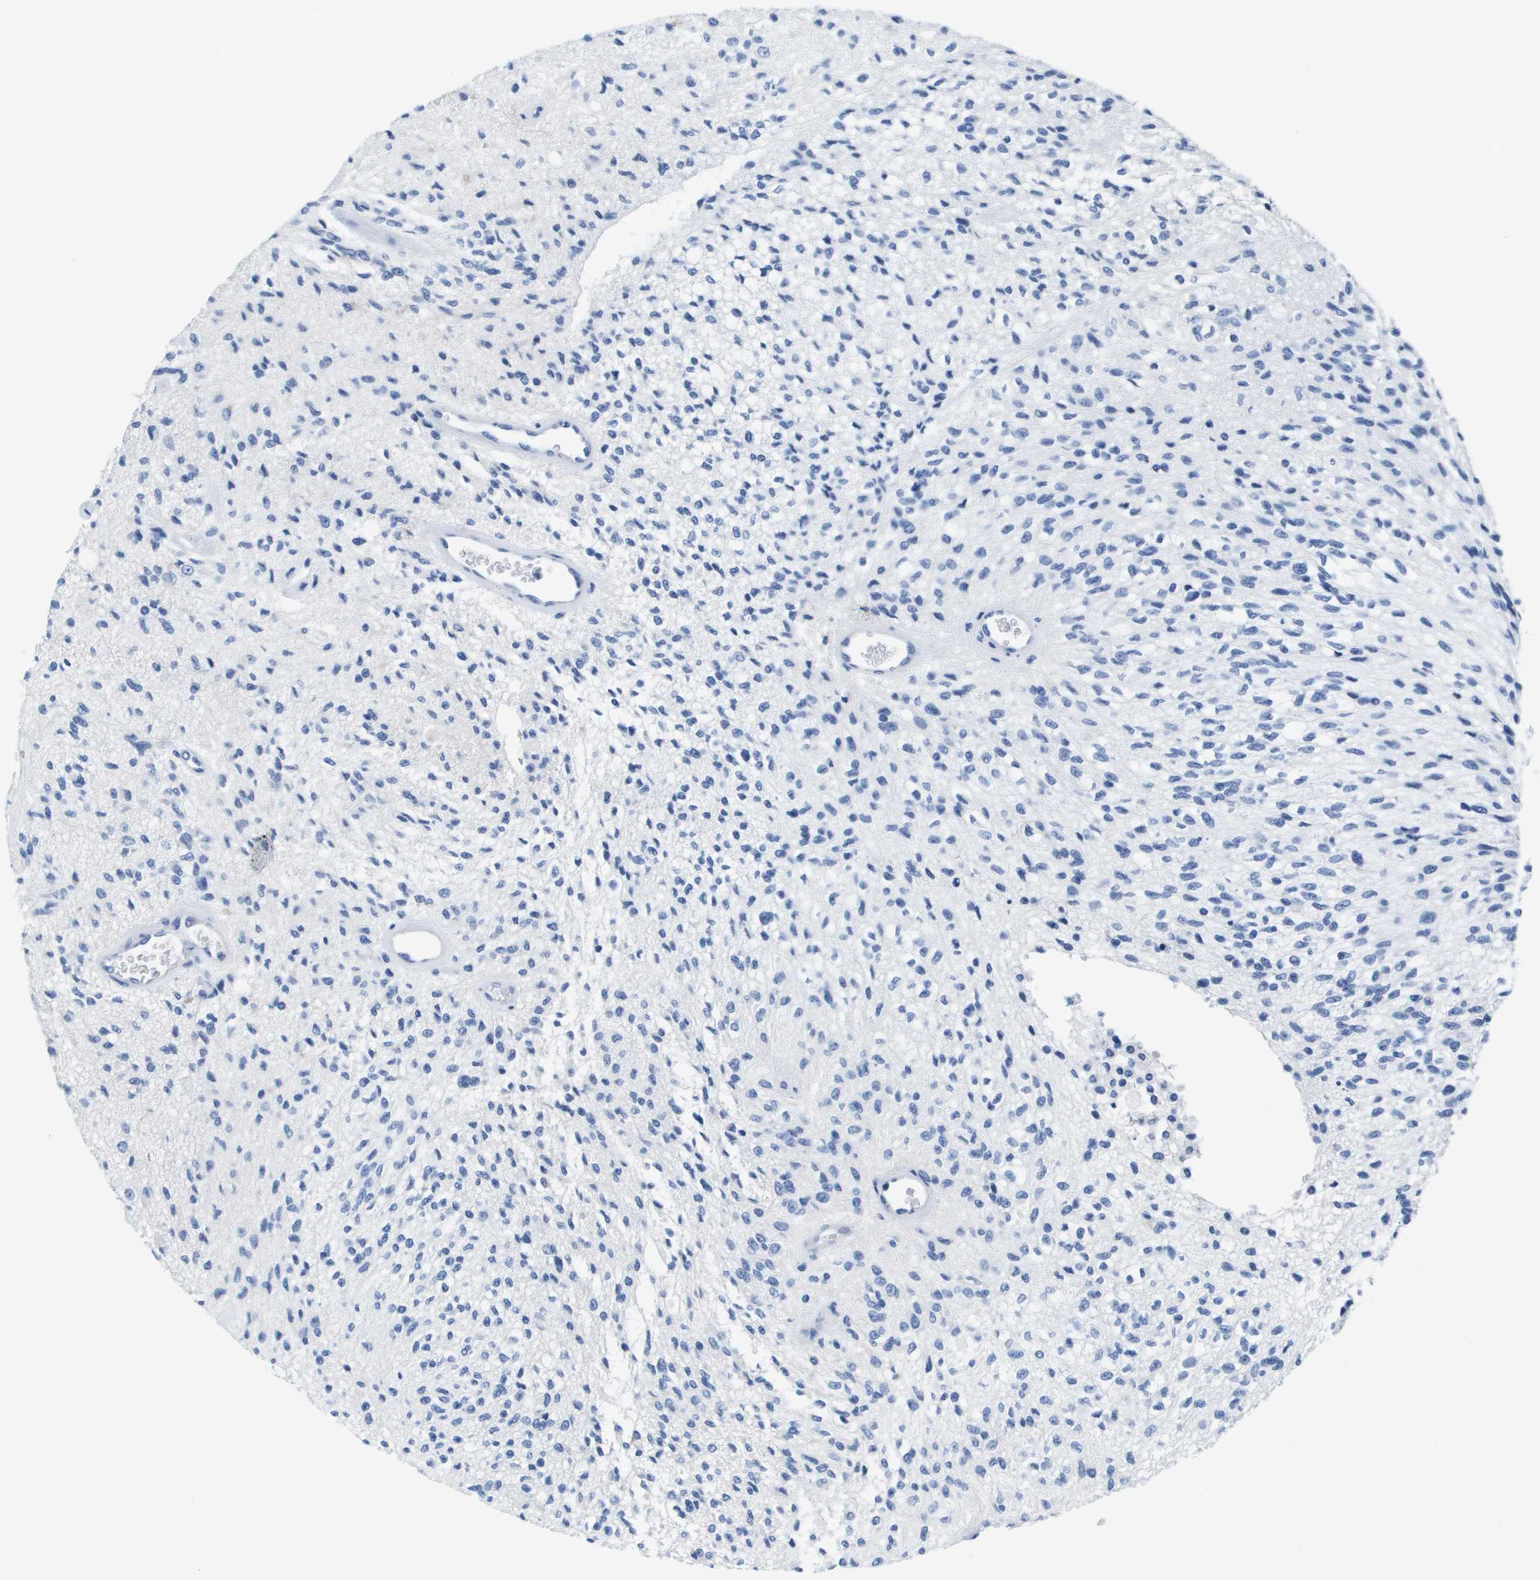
{"staining": {"intensity": "negative", "quantity": "none", "location": "none"}, "tissue": "glioma", "cell_type": "Tumor cells", "image_type": "cancer", "snomed": [{"axis": "morphology", "description": "Normal tissue, NOS"}, {"axis": "morphology", "description": "Glioma, malignant, High grade"}, {"axis": "topography", "description": "Cerebral cortex"}], "caption": "Immunohistochemistry micrograph of glioma stained for a protein (brown), which shows no staining in tumor cells.", "gene": "APOA1", "patient": {"sex": "male", "age": 77}}